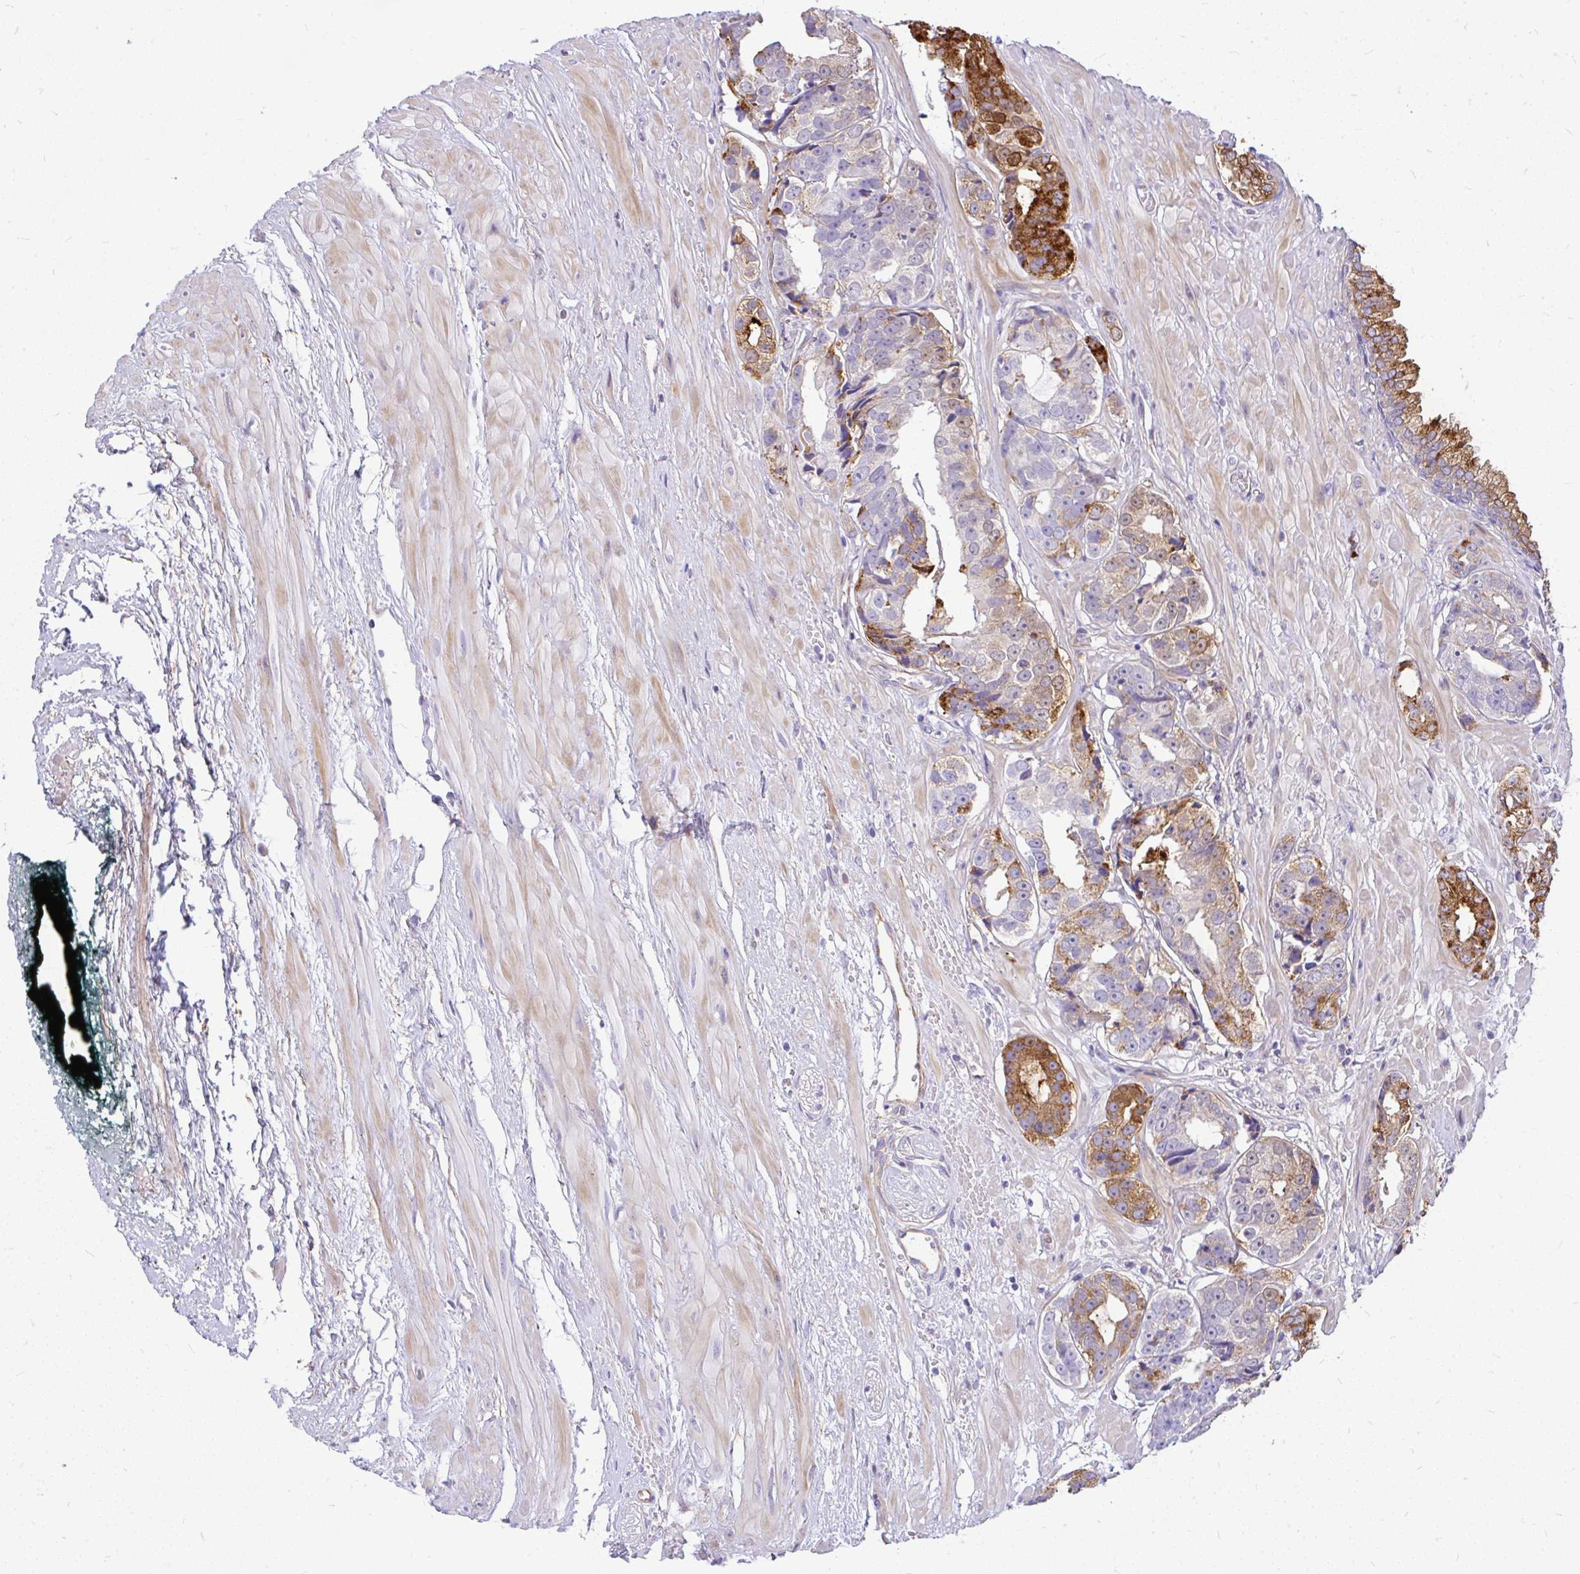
{"staining": {"intensity": "strong", "quantity": "25%-75%", "location": "cytoplasmic/membranous"}, "tissue": "prostate cancer", "cell_type": "Tumor cells", "image_type": "cancer", "snomed": [{"axis": "morphology", "description": "Adenocarcinoma, High grade"}, {"axis": "topography", "description": "Prostate"}], "caption": "This is an image of immunohistochemistry (IHC) staining of prostate adenocarcinoma (high-grade), which shows strong positivity in the cytoplasmic/membranous of tumor cells.", "gene": "FAM83C", "patient": {"sex": "male", "age": 71}}